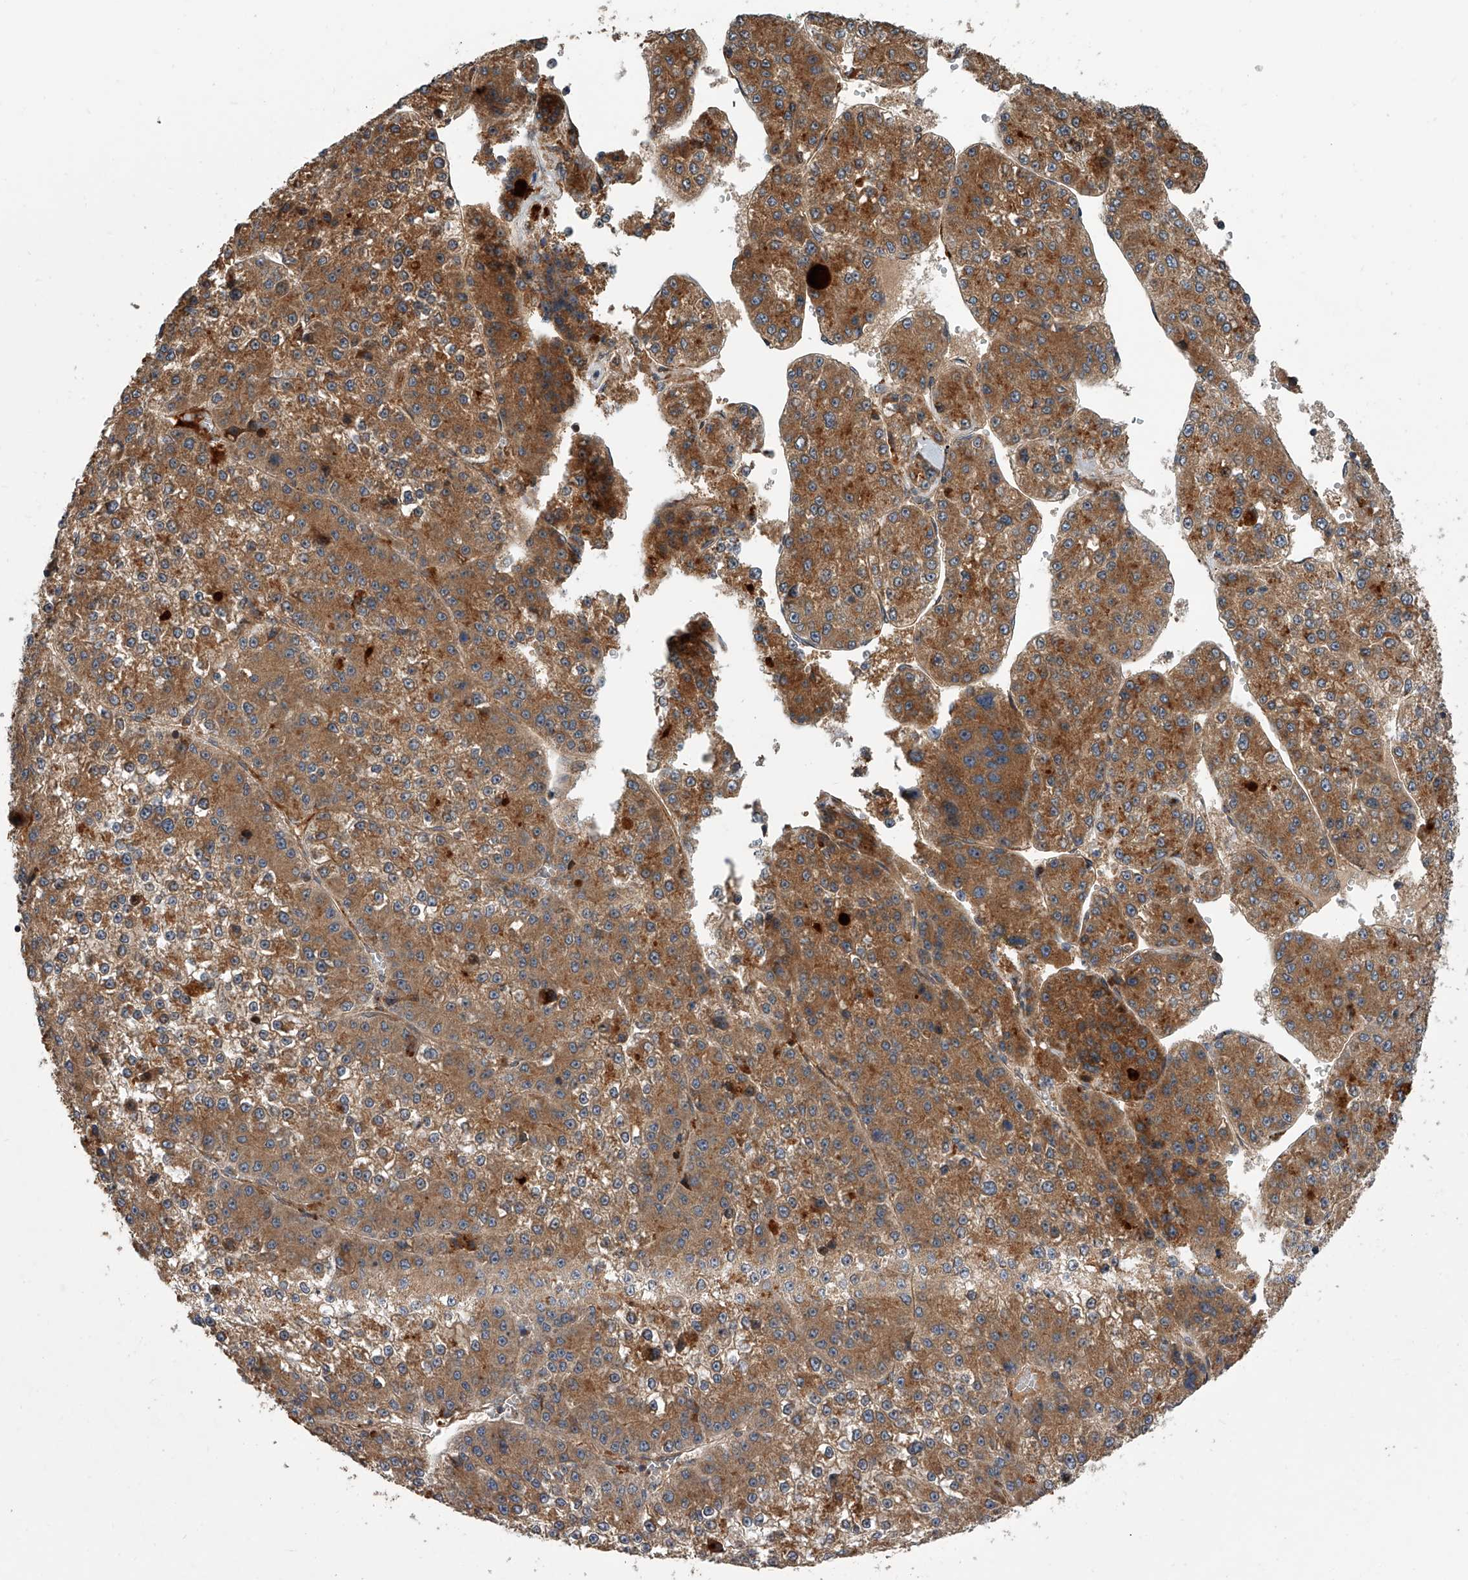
{"staining": {"intensity": "strong", "quantity": ">75%", "location": "cytoplasmic/membranous"}, "tissue": "liver cancer", "cell_type": "Tumor cells", "image_type": "cancer", "snomed": [{"axis": "morphology", "description": "Carcinoma, Hepatocellular, NOS"}, {"axis": "topography", "description": "Liver"}], "caption": "Hepatocellular carcinoma (liver) tissue shows strong cytoplasmic/membranous staining in approximately >75% of tumor cells", "gene": "USP47", "patient": {"sex": "female", "age": 73}}